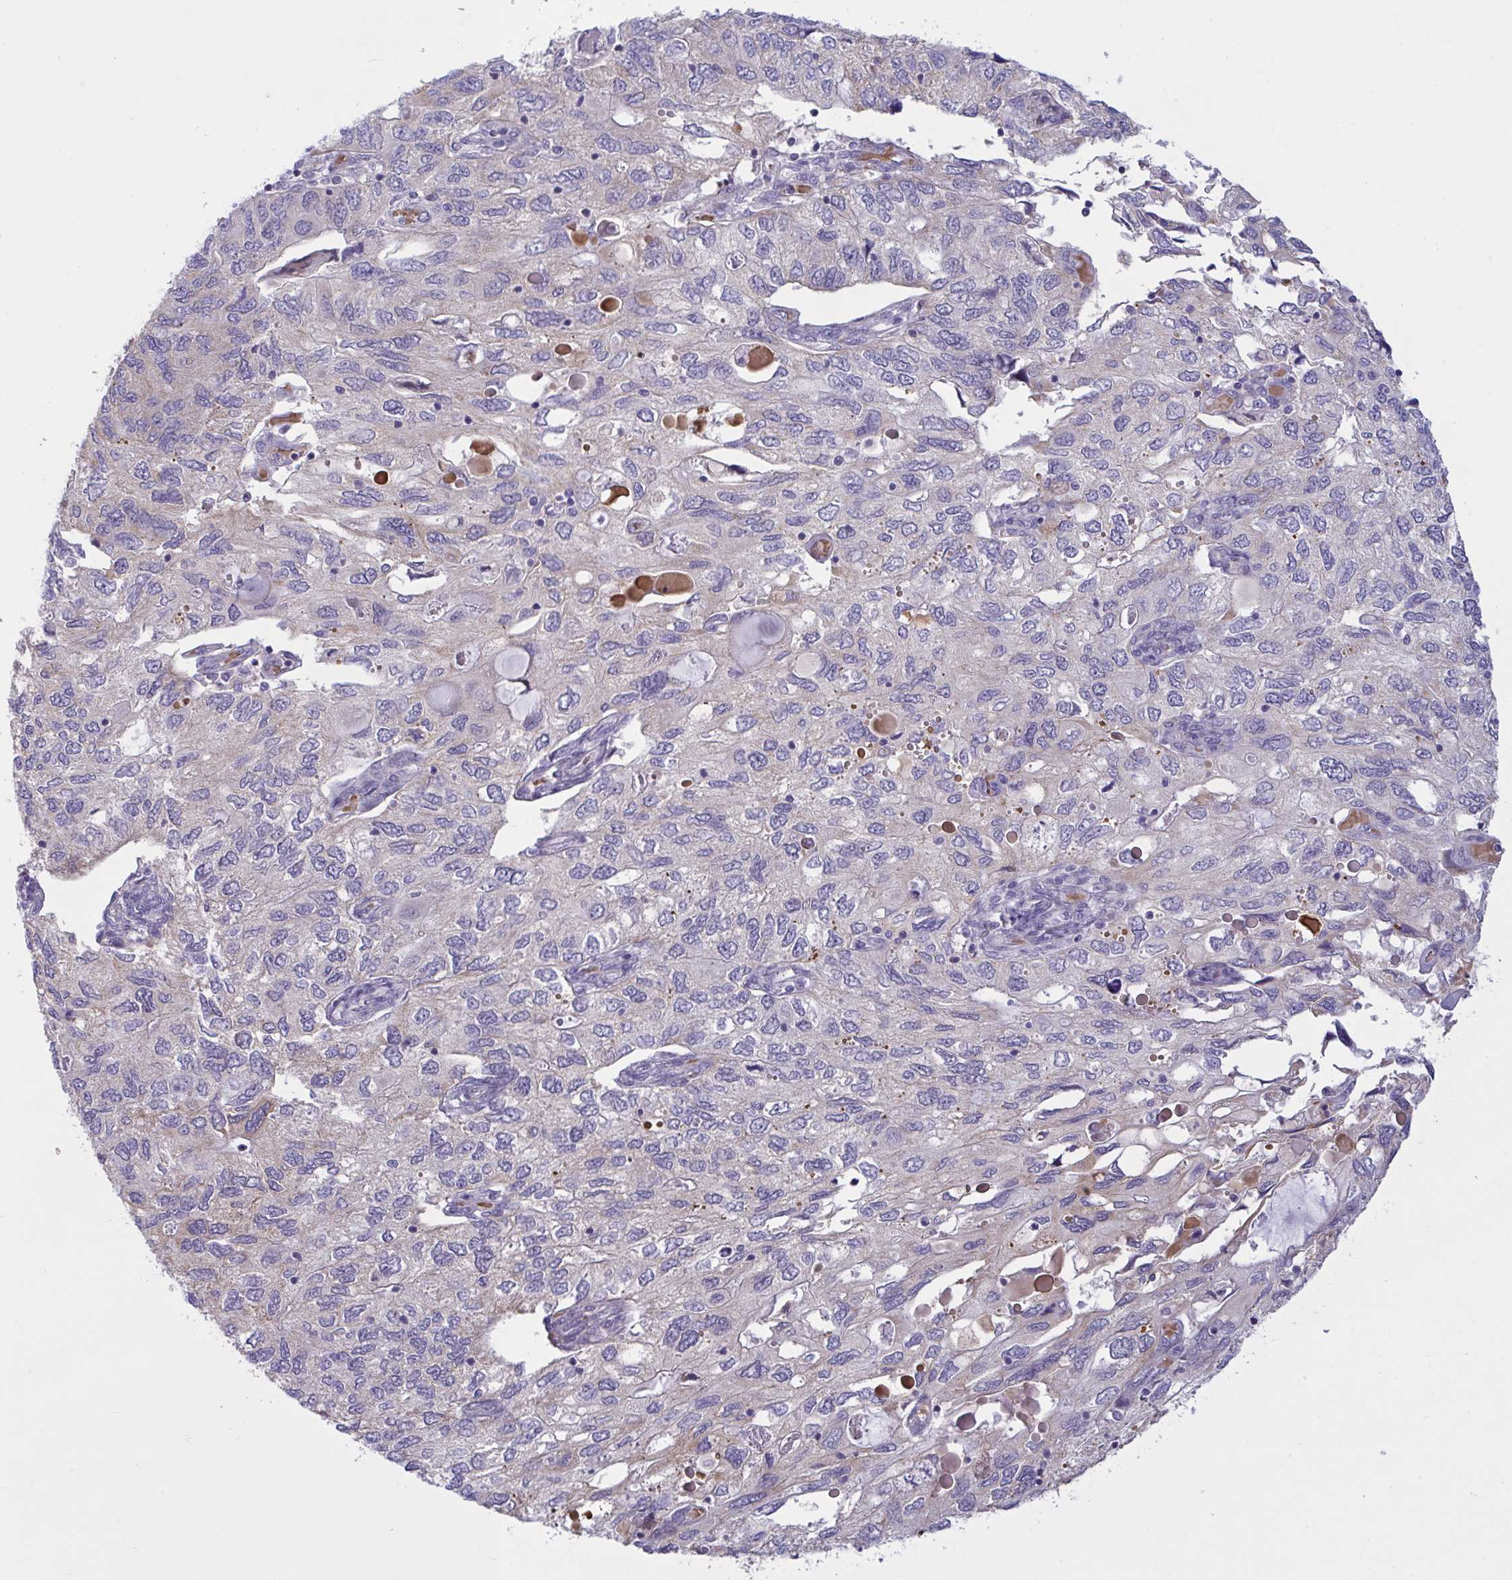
{"staining": {"intensity": "negative", "quantity": "none", "location": "none"}, "tissue": "endometrial cancer", "cell_type": "Tumor cells", "image_type": "cancer", "snomed": [{"axis": "morphology", "description": "Carcinoma, NOS"}, {"axis": "topography", "description": "Uterus"}], "caption": "IHC image of neoplastic tissue: carcinoma (endometrial) stained with DAB (3,3'-diaminobenzidine) exhibits no significant protein positivity in tumor cells.", "gene": "VWC2", "patient": {"sex": "female", "age": 76}}